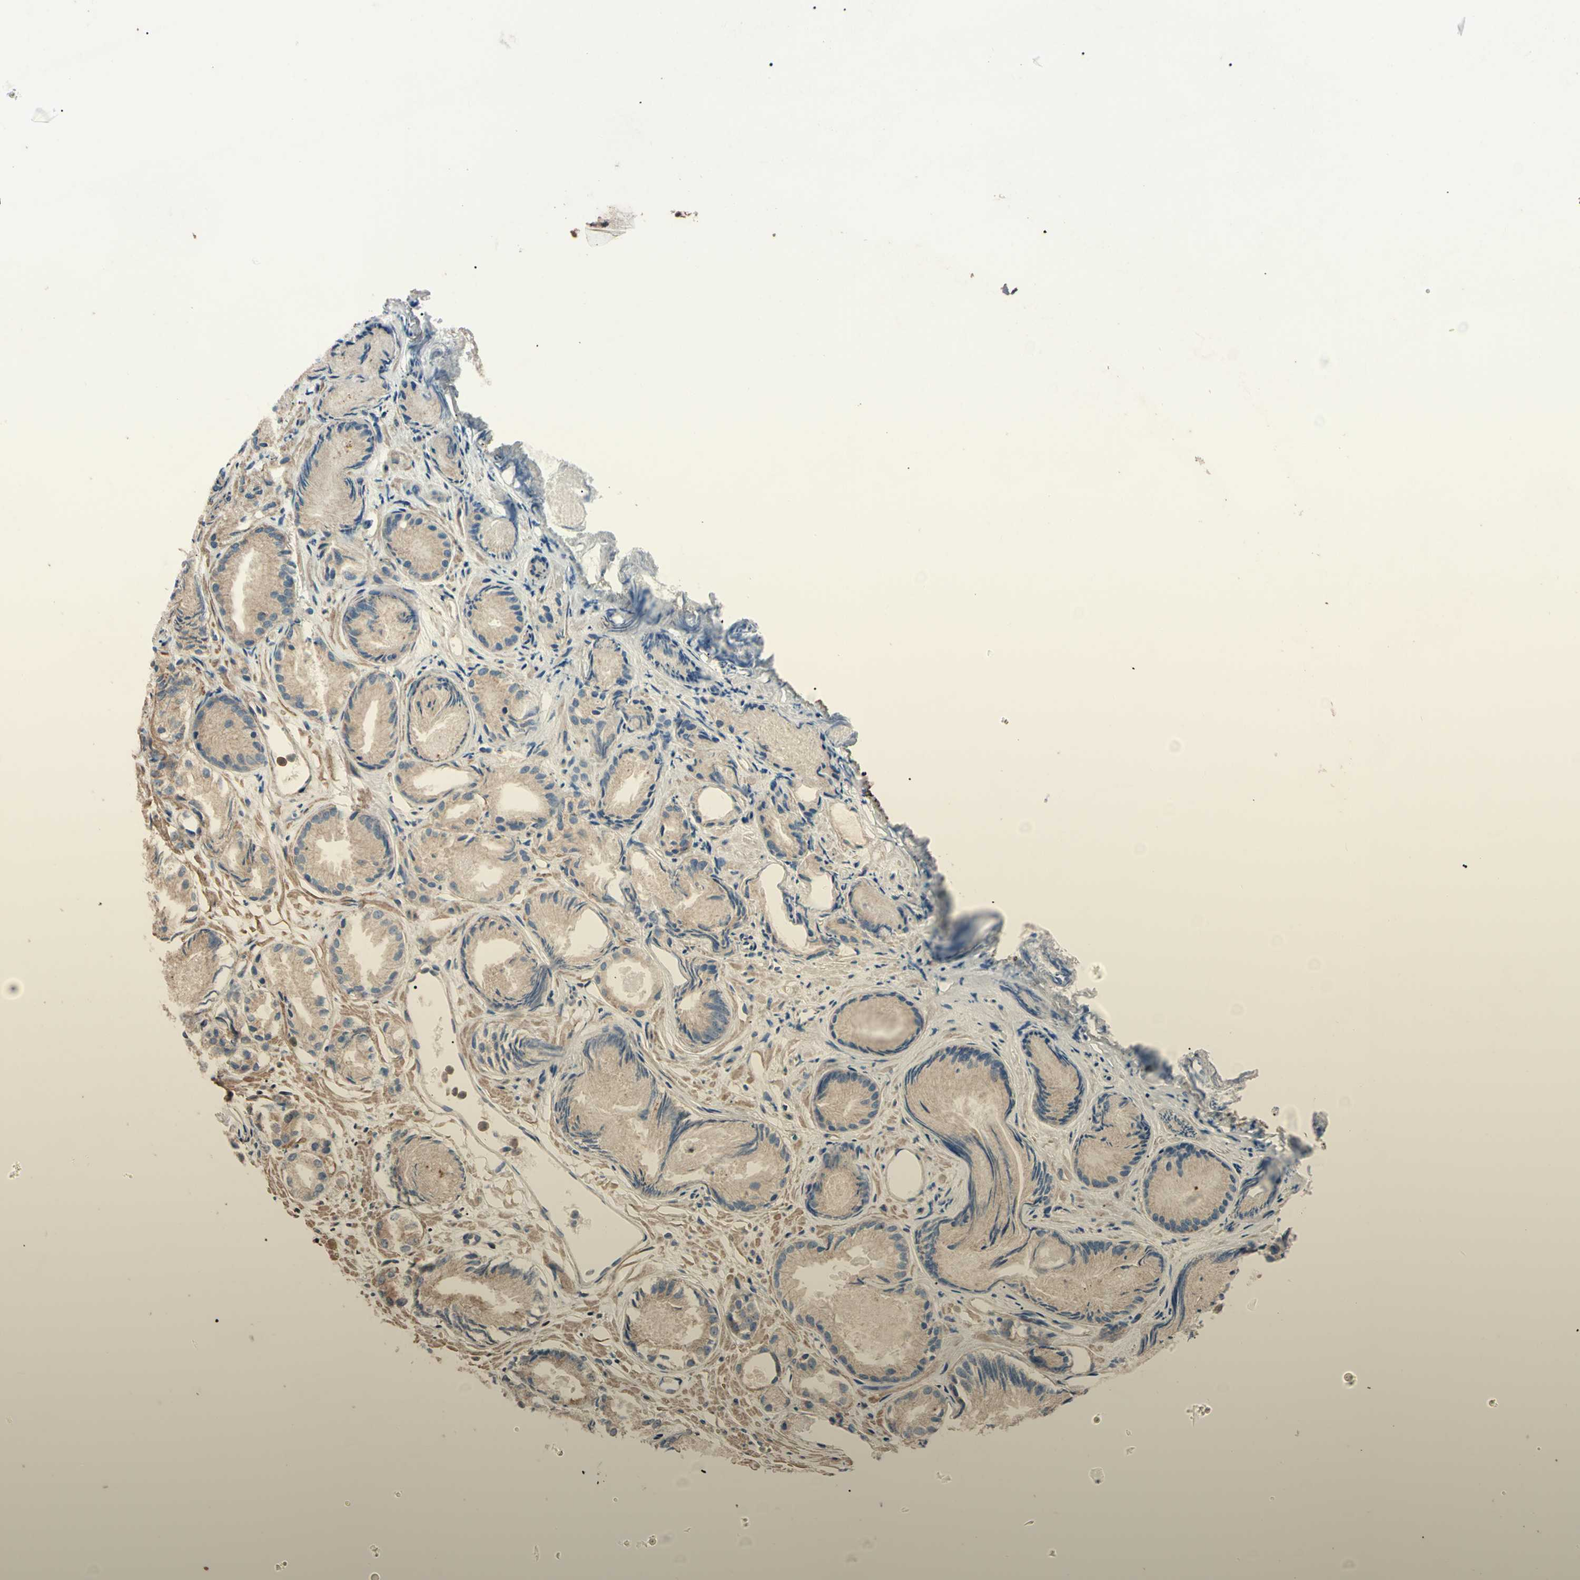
{"staining": {"intensity": "weak", "quantity": ">75%", "location": "cytoplasmic/membranous"}, "tissue": "prostate cancer", "cell_type": "Tumor cells", "image_type": "cancer", "snomed": [{"axis": "morphology", "description": "Adenocarcinoma, Low grade"}, {"axis": "topography", "description": "Prostate"}], "caption": "IHC photomicrograph of neoplastic tissue: human prostate cancer stained using immunohistochemistry (IHC) displays low levels of weak protein expression localized specifically in the cytoplasmic/membranous of tumor cells, appearing as a cytoplasmic/membranous brown color.", "gene": "TNFRSF1A", "patient": {"sex": "male", "age": 72}}